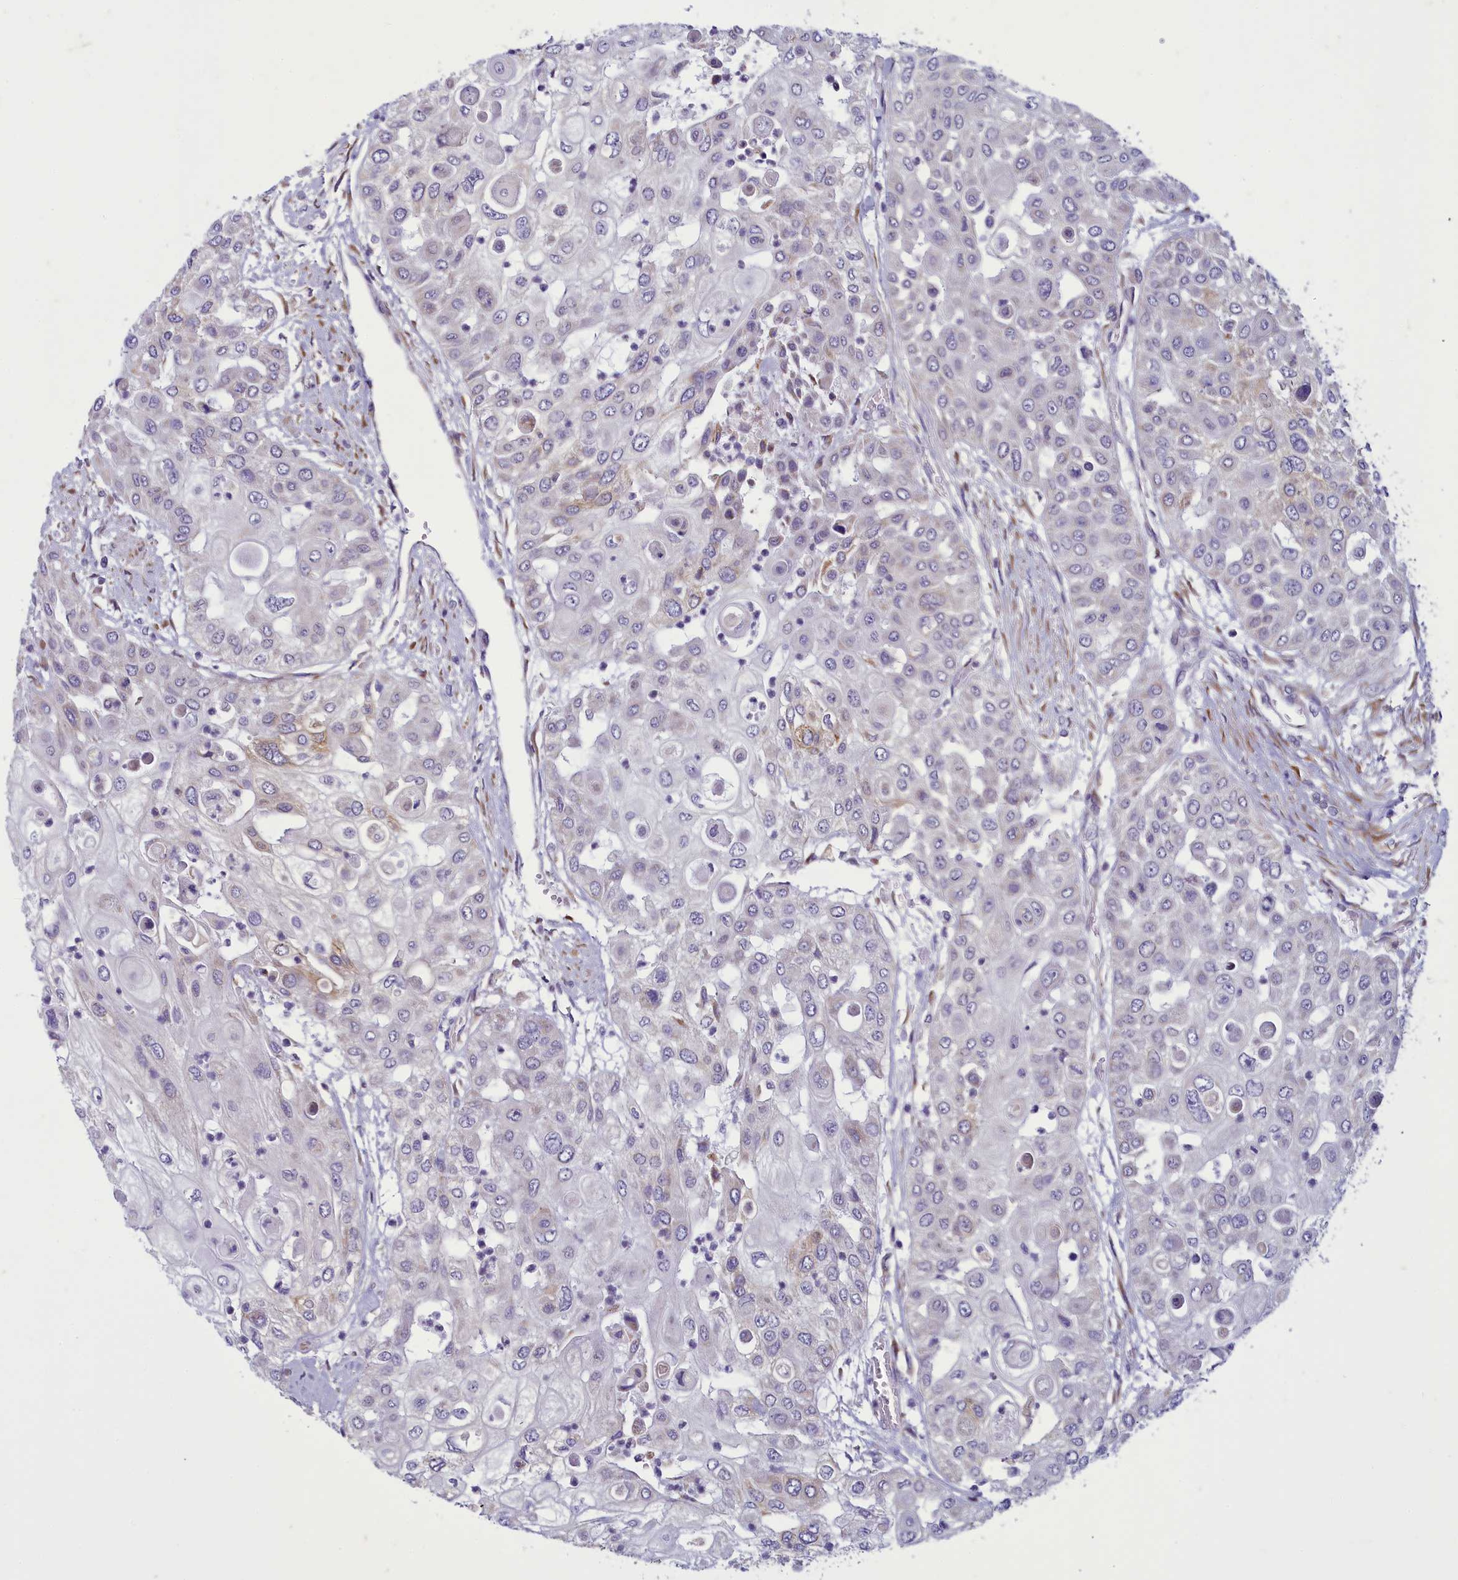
{"staining": {"intensity": "weak", "quantity": "<25%", "location": "cytoplasmic/membranous"}, "tissue": "urothelial cancer", "cell_type": "Tumor cells", "image_type": "cancer", "snomed": [{"axis": "morphology", "description": "Urothelial carcinoma, High grade"}, {"axis": "topography", "description": "Urinary bladder"}], "caption": "Histopathology image shows no significant protein expression in tumor cells of urothelial cancer.", "gene": "CENATAC", "patient": {"sex": "female", "age": 79}}